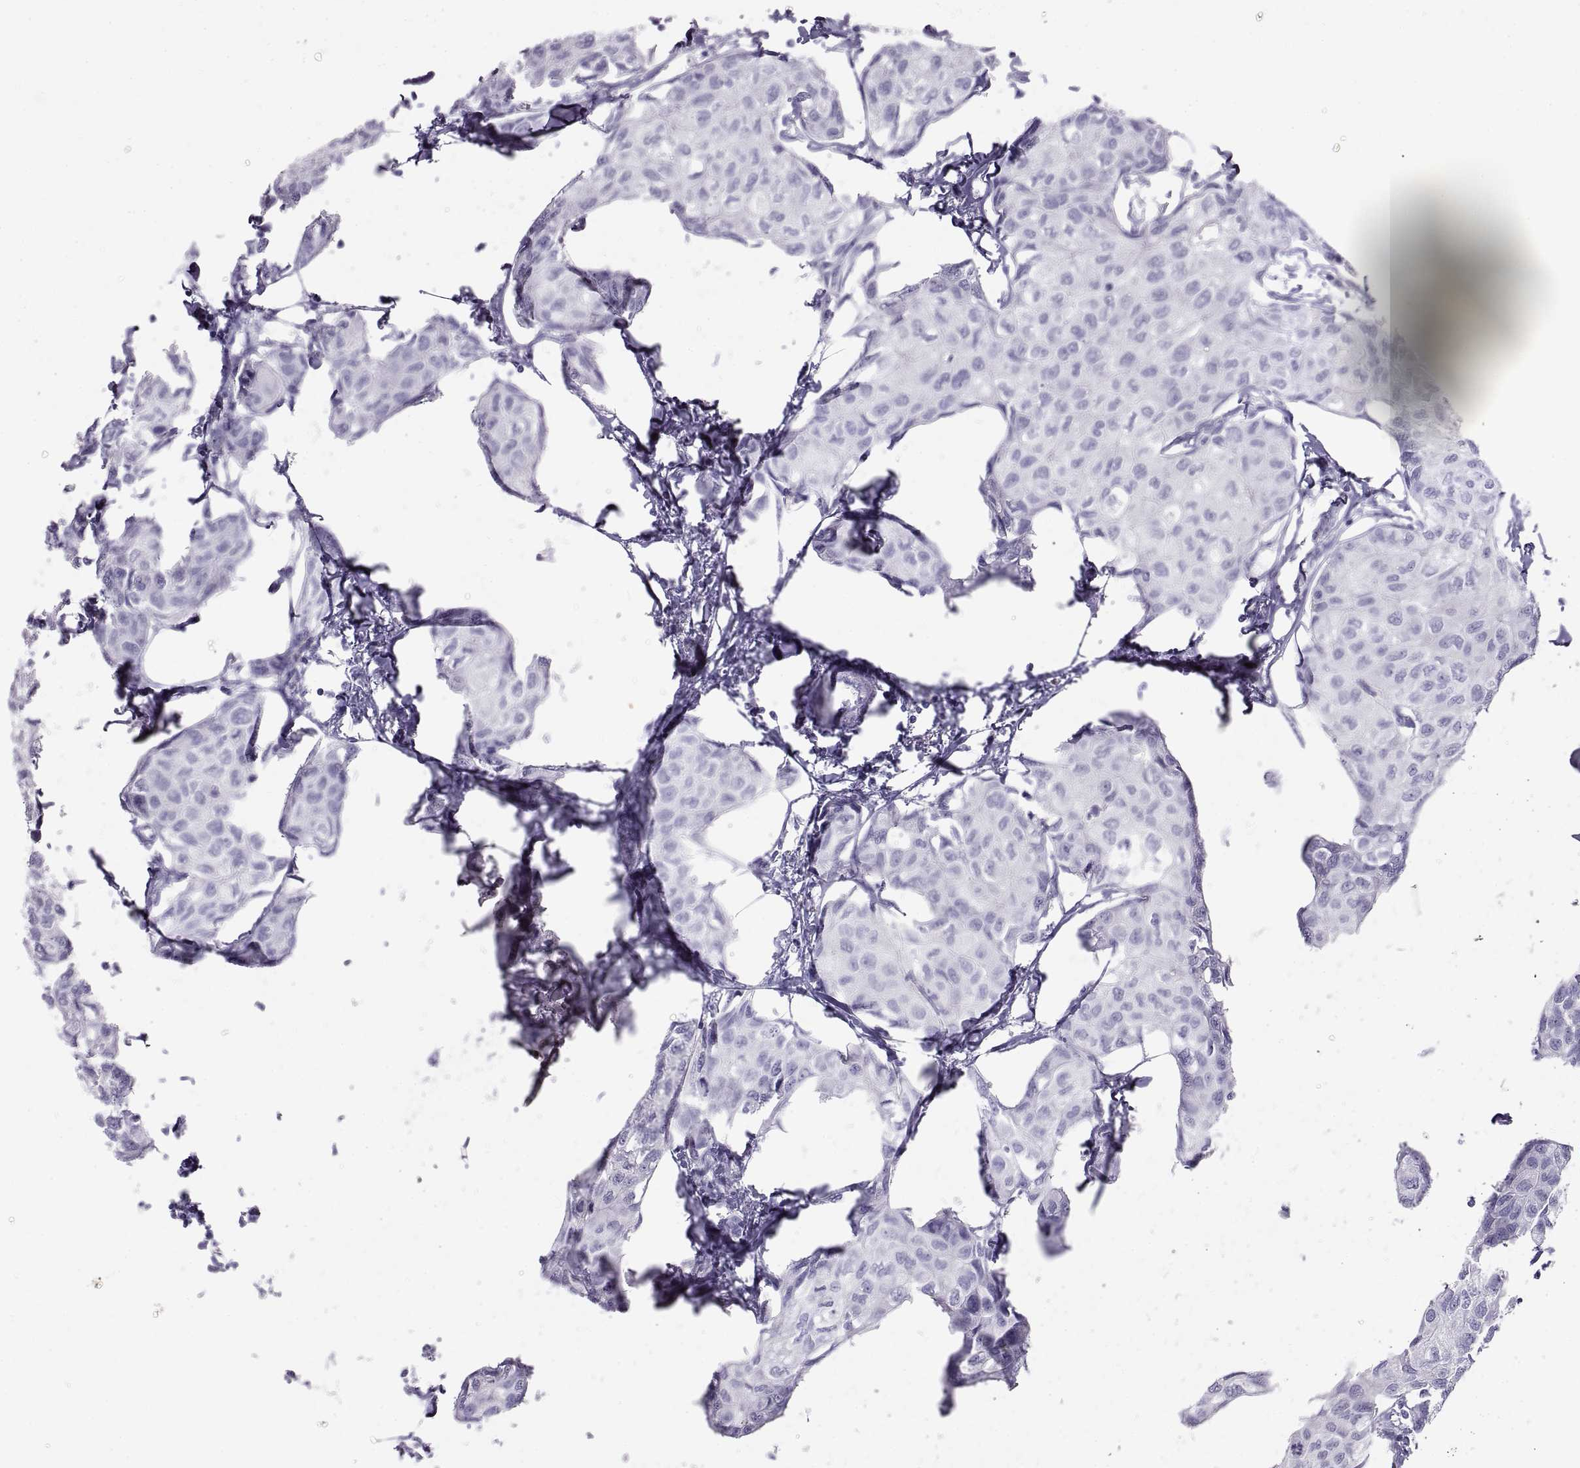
{"staining": {"intensity": "negative", "quantity": "none", "location": "none"}, "tissue": "breast cancer", "cell_type": "Tumor cells", "image_type": "cancer", "snomed": [{"axis": "morphology", "description": "Duct carcinoma"}, {"axis": "topography", "description": "Breast"}], "caption": "The immunohistochemistry image has no significant expression in tumor cells of breast intraductal carcinoma tissue.", "gene": "SEMG1", "patient": {"sex": "female", "age": 80}}